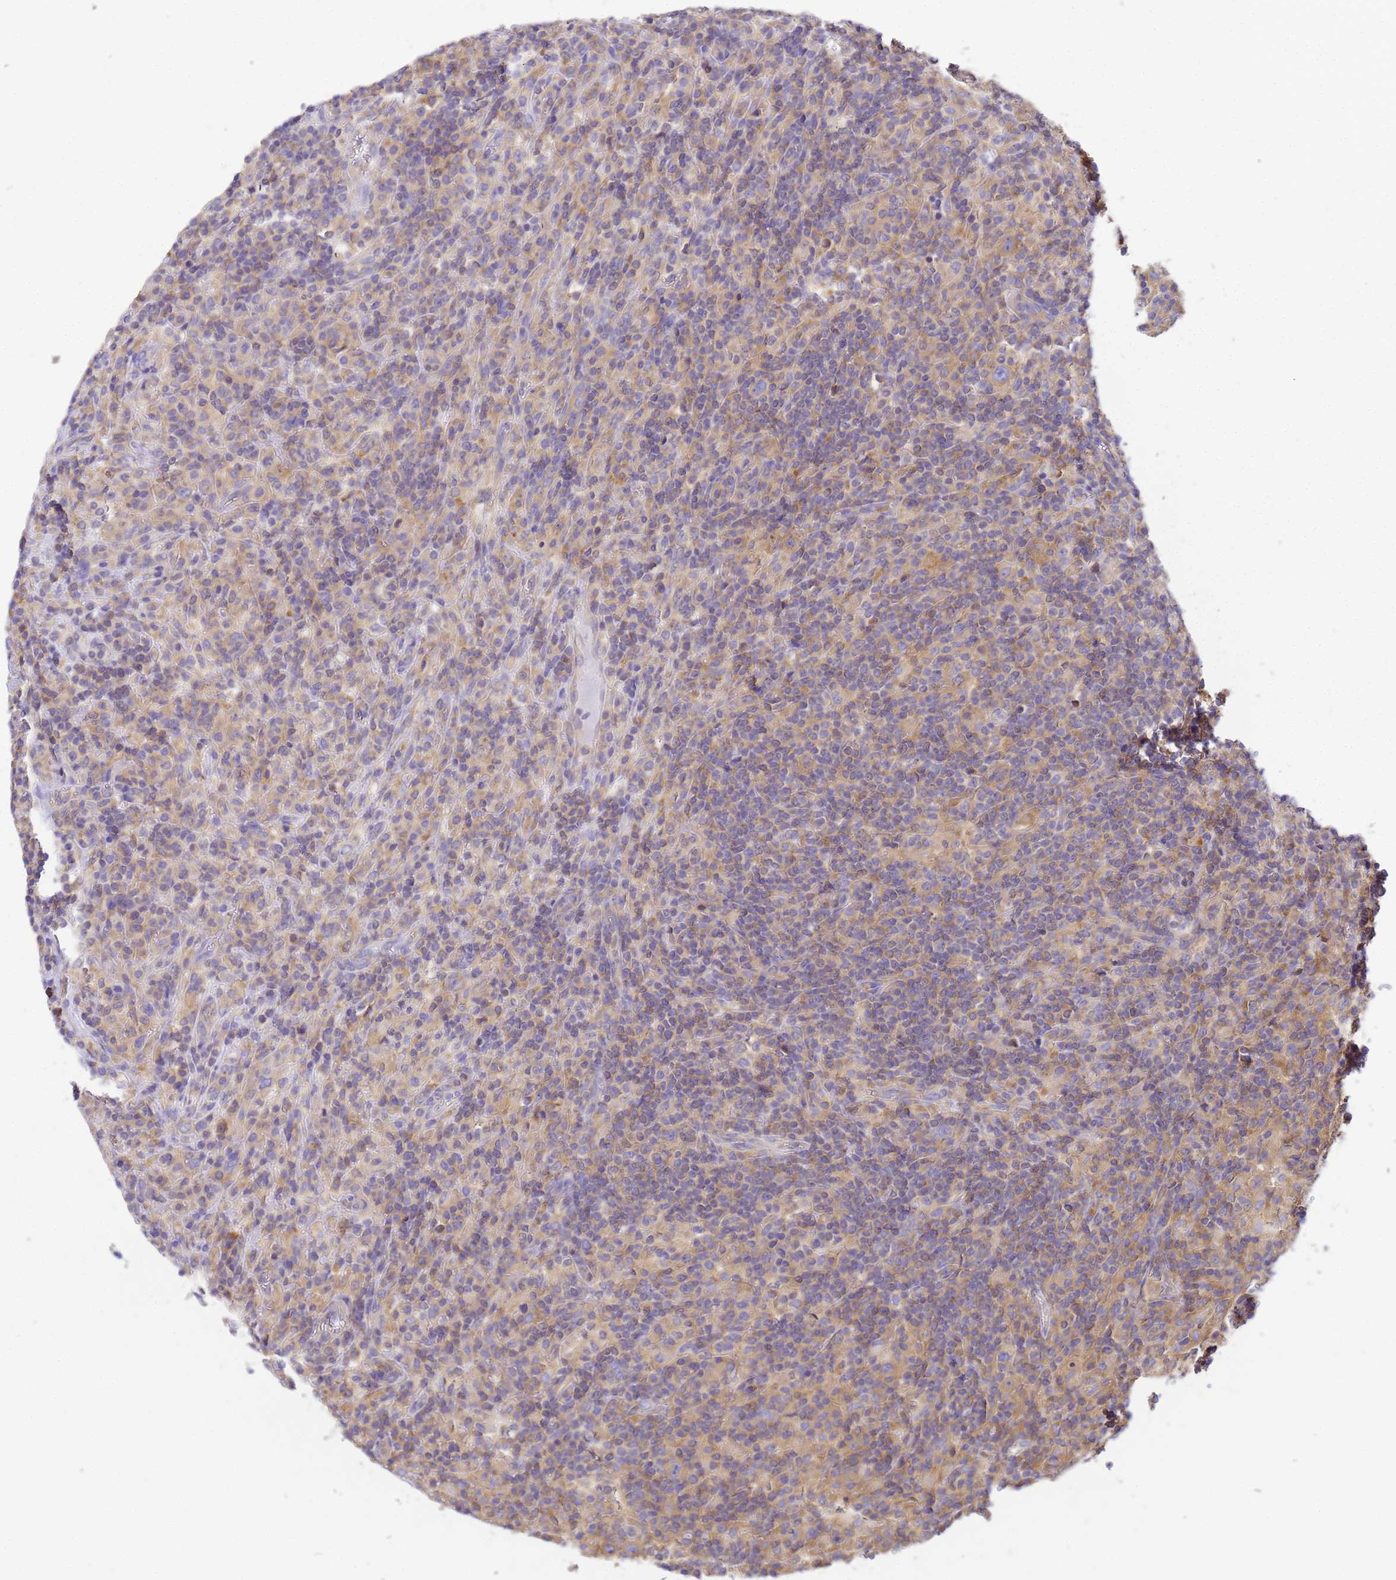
{"staining": {"intensity": "moderate", "quantity": "<25%", "location": "cytoplasmic/membranous"}, "tissue": "lymphoma", "cell_type": "Tumor cells", "image_type": "cancer", "snomed": [{"axis": "morphology", "description": "Hodgkin's disease, NOS"}, {"axis": "topography", "description": "Lymph node"}], "caption": "Immunohistochemistry (IHC) micrograph of neoplastic tissue: human lymphoma stained using IHC reveals low levels of moderate protein expression localized specifically in the cytoplasmic/membranous of tumor cells, appearing as a cytoplasmic/membranous brown color.", "gene": "NARS1", "patient": {"sex": "male", "age": 70}}